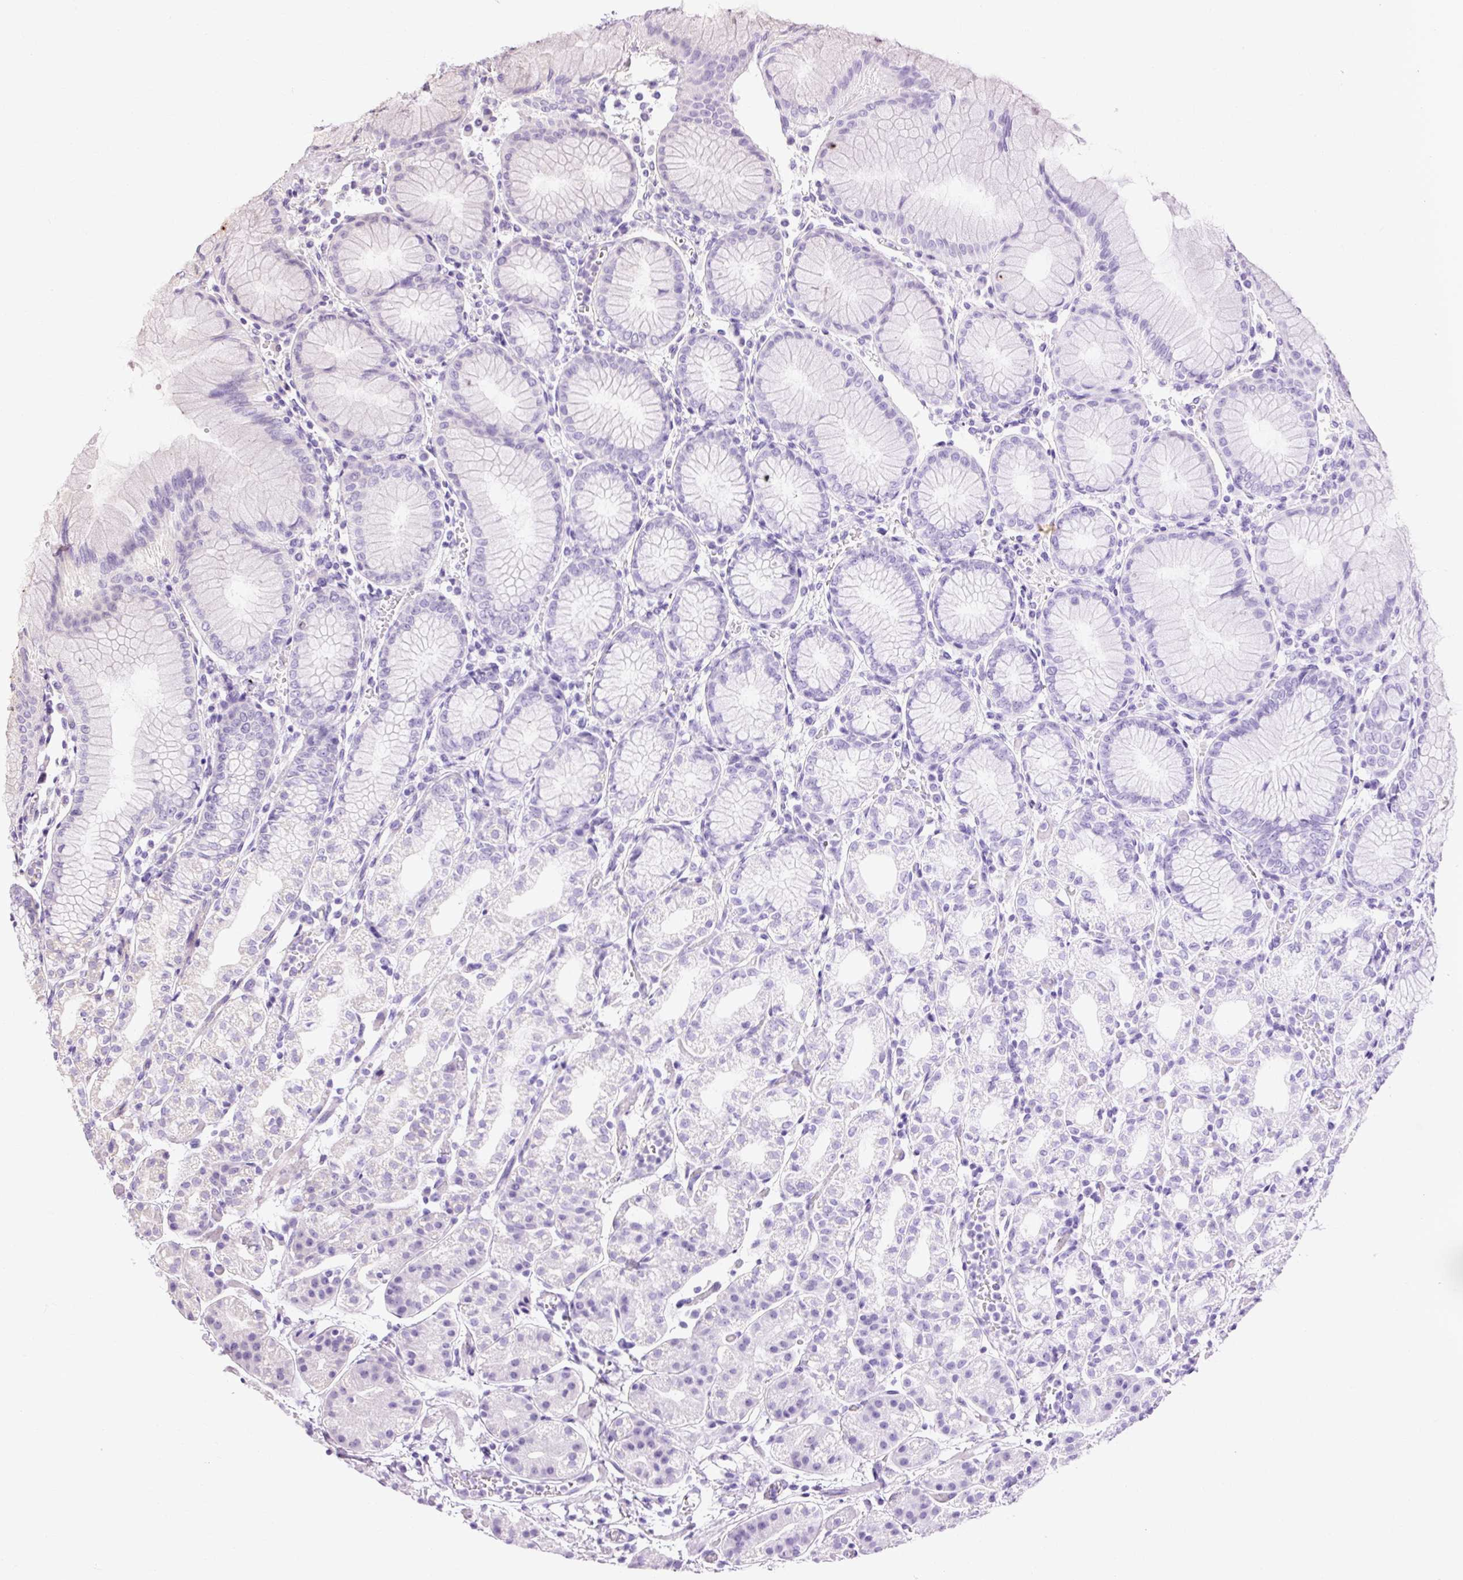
{"staining": {"intensity": "negative", "quantity": "none", "location": "none"}, "tissue": "stomach", "cell_type": "Glandular cells", "image_type": "normal", "snomed": [{"axis": "morphology", "description": "Normal tissue, NOS"}, {"axis": "topography", "description": "Stomach"}], "caption": "Image shows no protein expression in glandular cells of benign stomach.", "gene": "RIPOR3", "patient": {"sex": "female", "age": 57}}